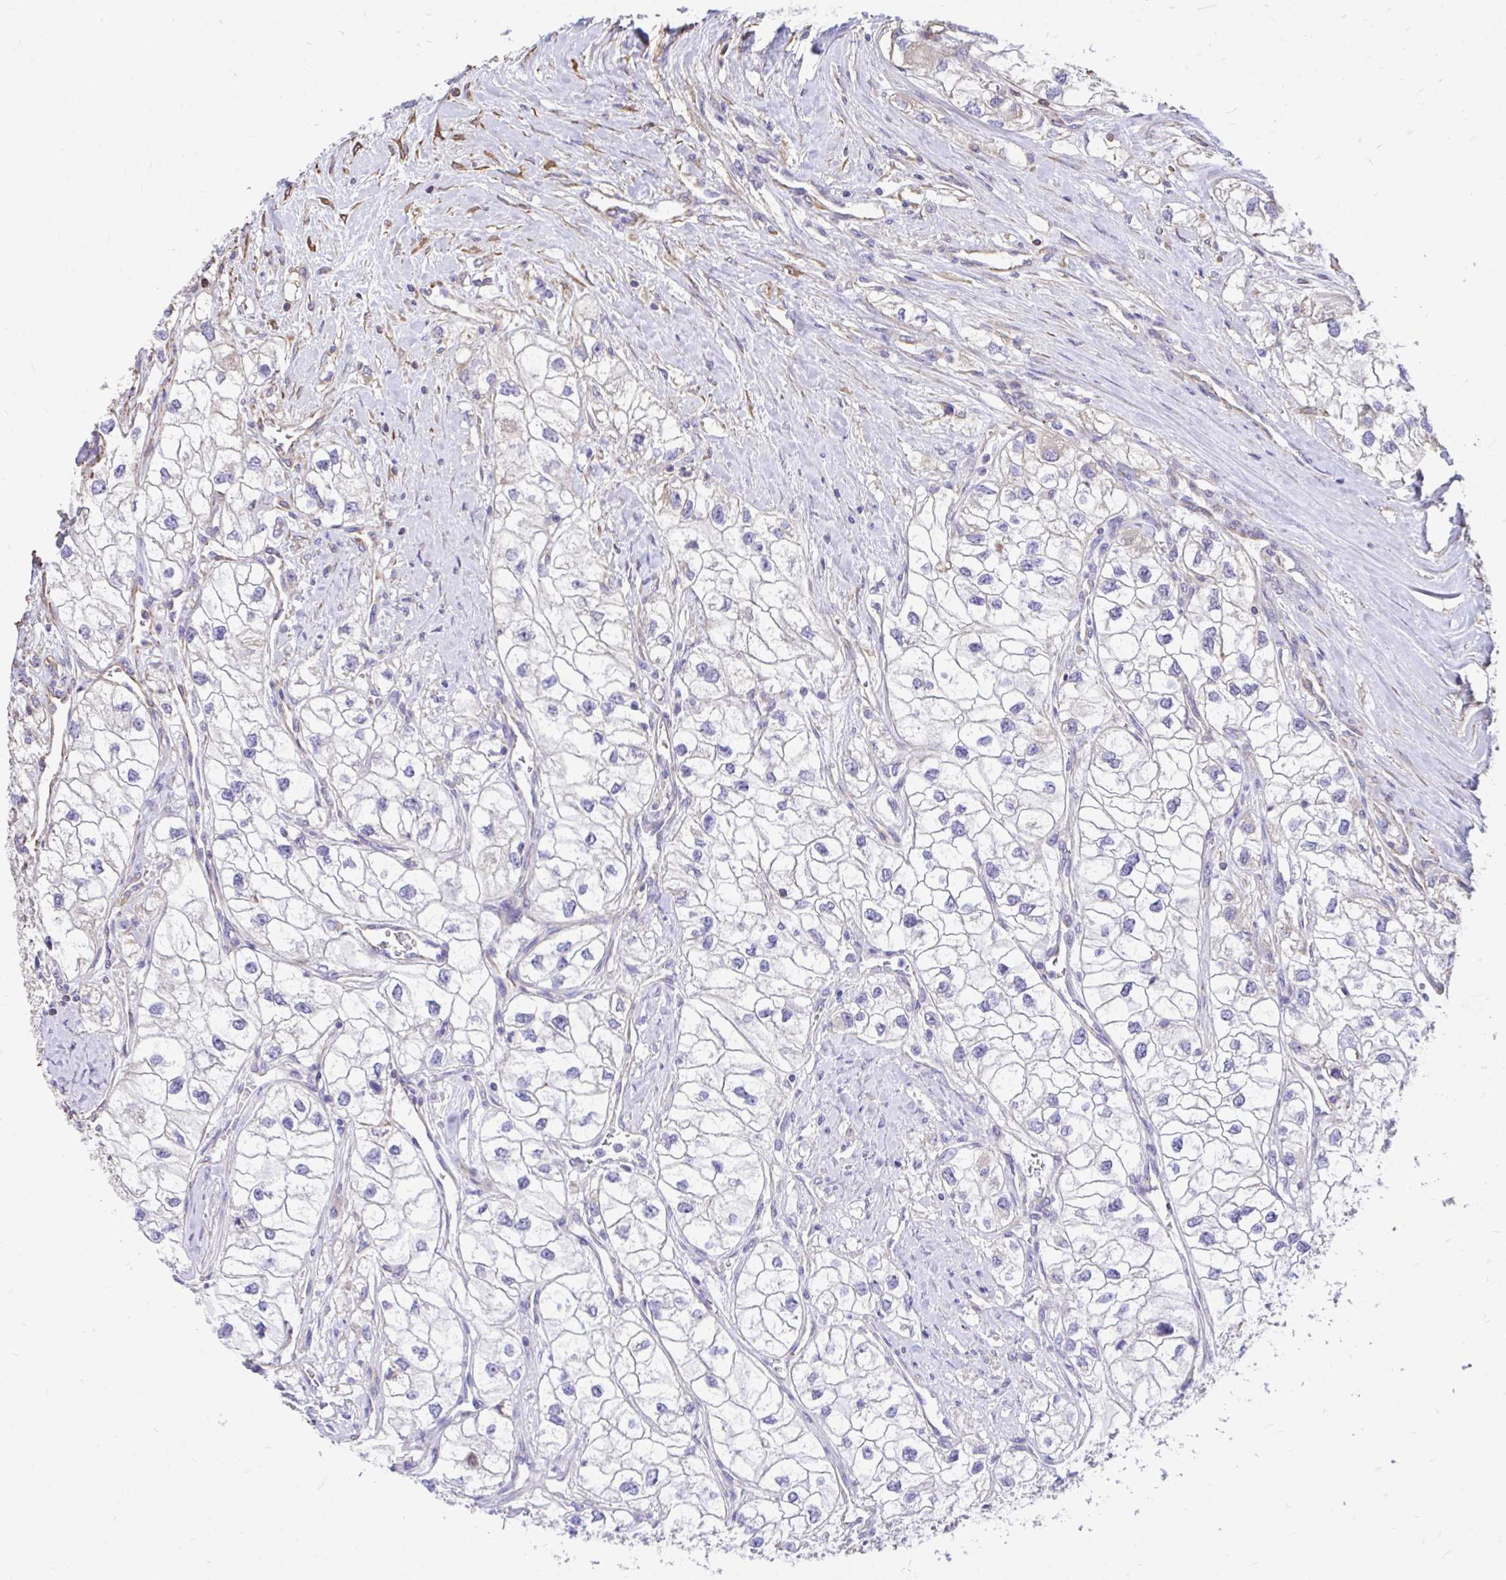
{"staining": {"intensity": "moderate", "quantity": "<25%", "location": "cytoplasmic/membranous"}, "tissue": "renal cancer", "cell_type": "Tumor cells", "image_type": "cancer", "snomed": [{"axis": "morphology", "description": "Adenocarcinoma, NOS"}, {"axis": "topography", "description": "Kidney"}], "caption": "Adenocarcinoma (renal) was stained to show a protein in brown. There is low levels of moderate cytoplasmic/membranous positivity in about <25% of tumor cells. (IHC, brightfield microscopy, high magnification).", "gene": "RNF103", "patient": {"sex": "male", "age": 59}}